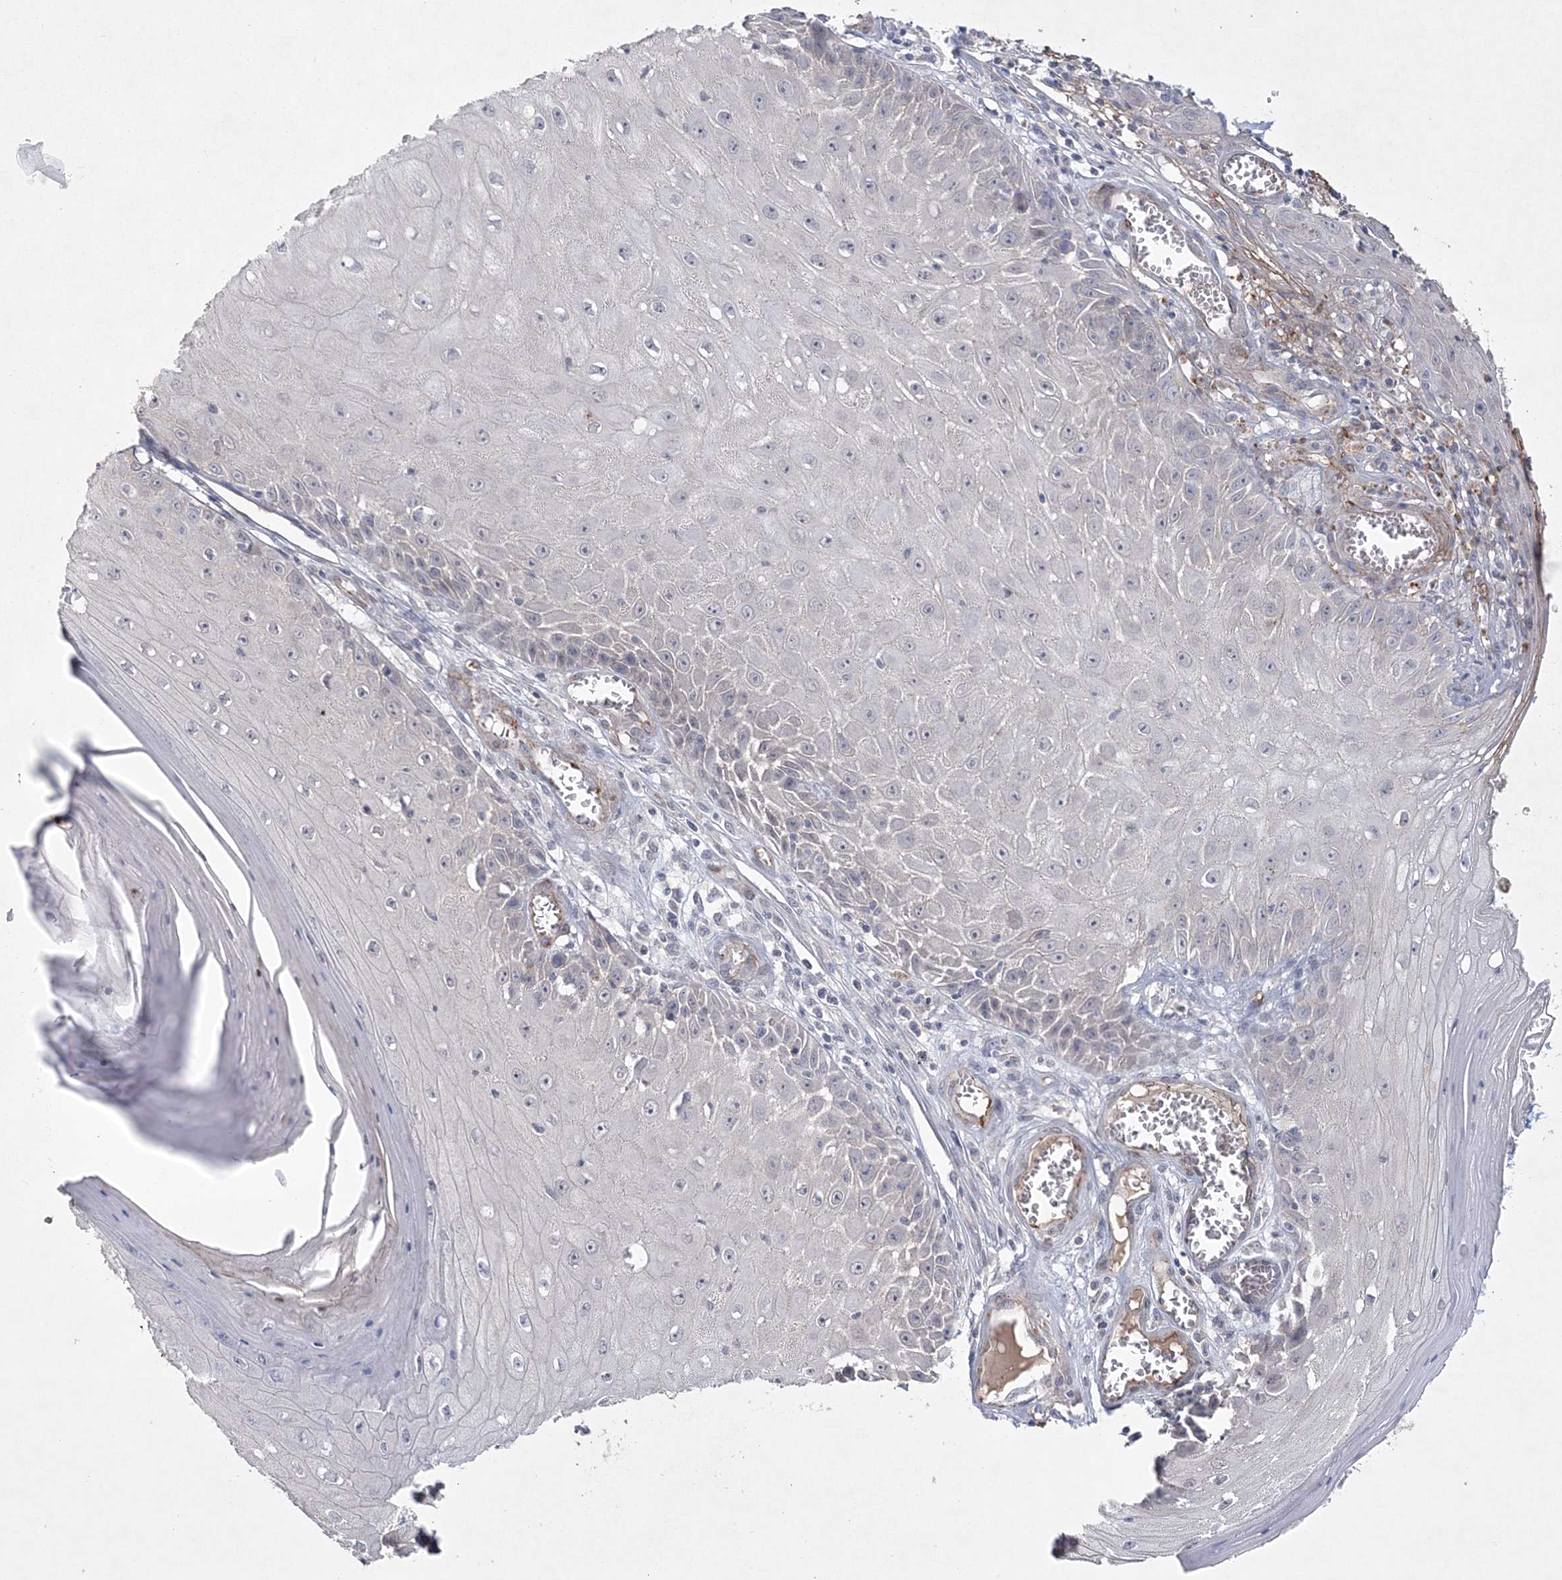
{"staining": {"intensity": "negative", "quantity": "none", "location": "none"}, "tissue": "skin cancer", "cell_type": "Tumor cells", "image_type": "cancer", "snomed": [{"axis": "morphology", "description": "Squamous cell carcinoma, NOS"}, {"axis": "topography", "description": "Skin"}], "caption": "IHC histopathology image of skin cancer (squamous cell carcinoma) stained for a protein (brown), which reveals no staining in tumor cells. (Immunohistochemistry, brightfield microscopy, high magnification).", "gene": "DPCD", "patient": {"sex": "female", "age": 73}}